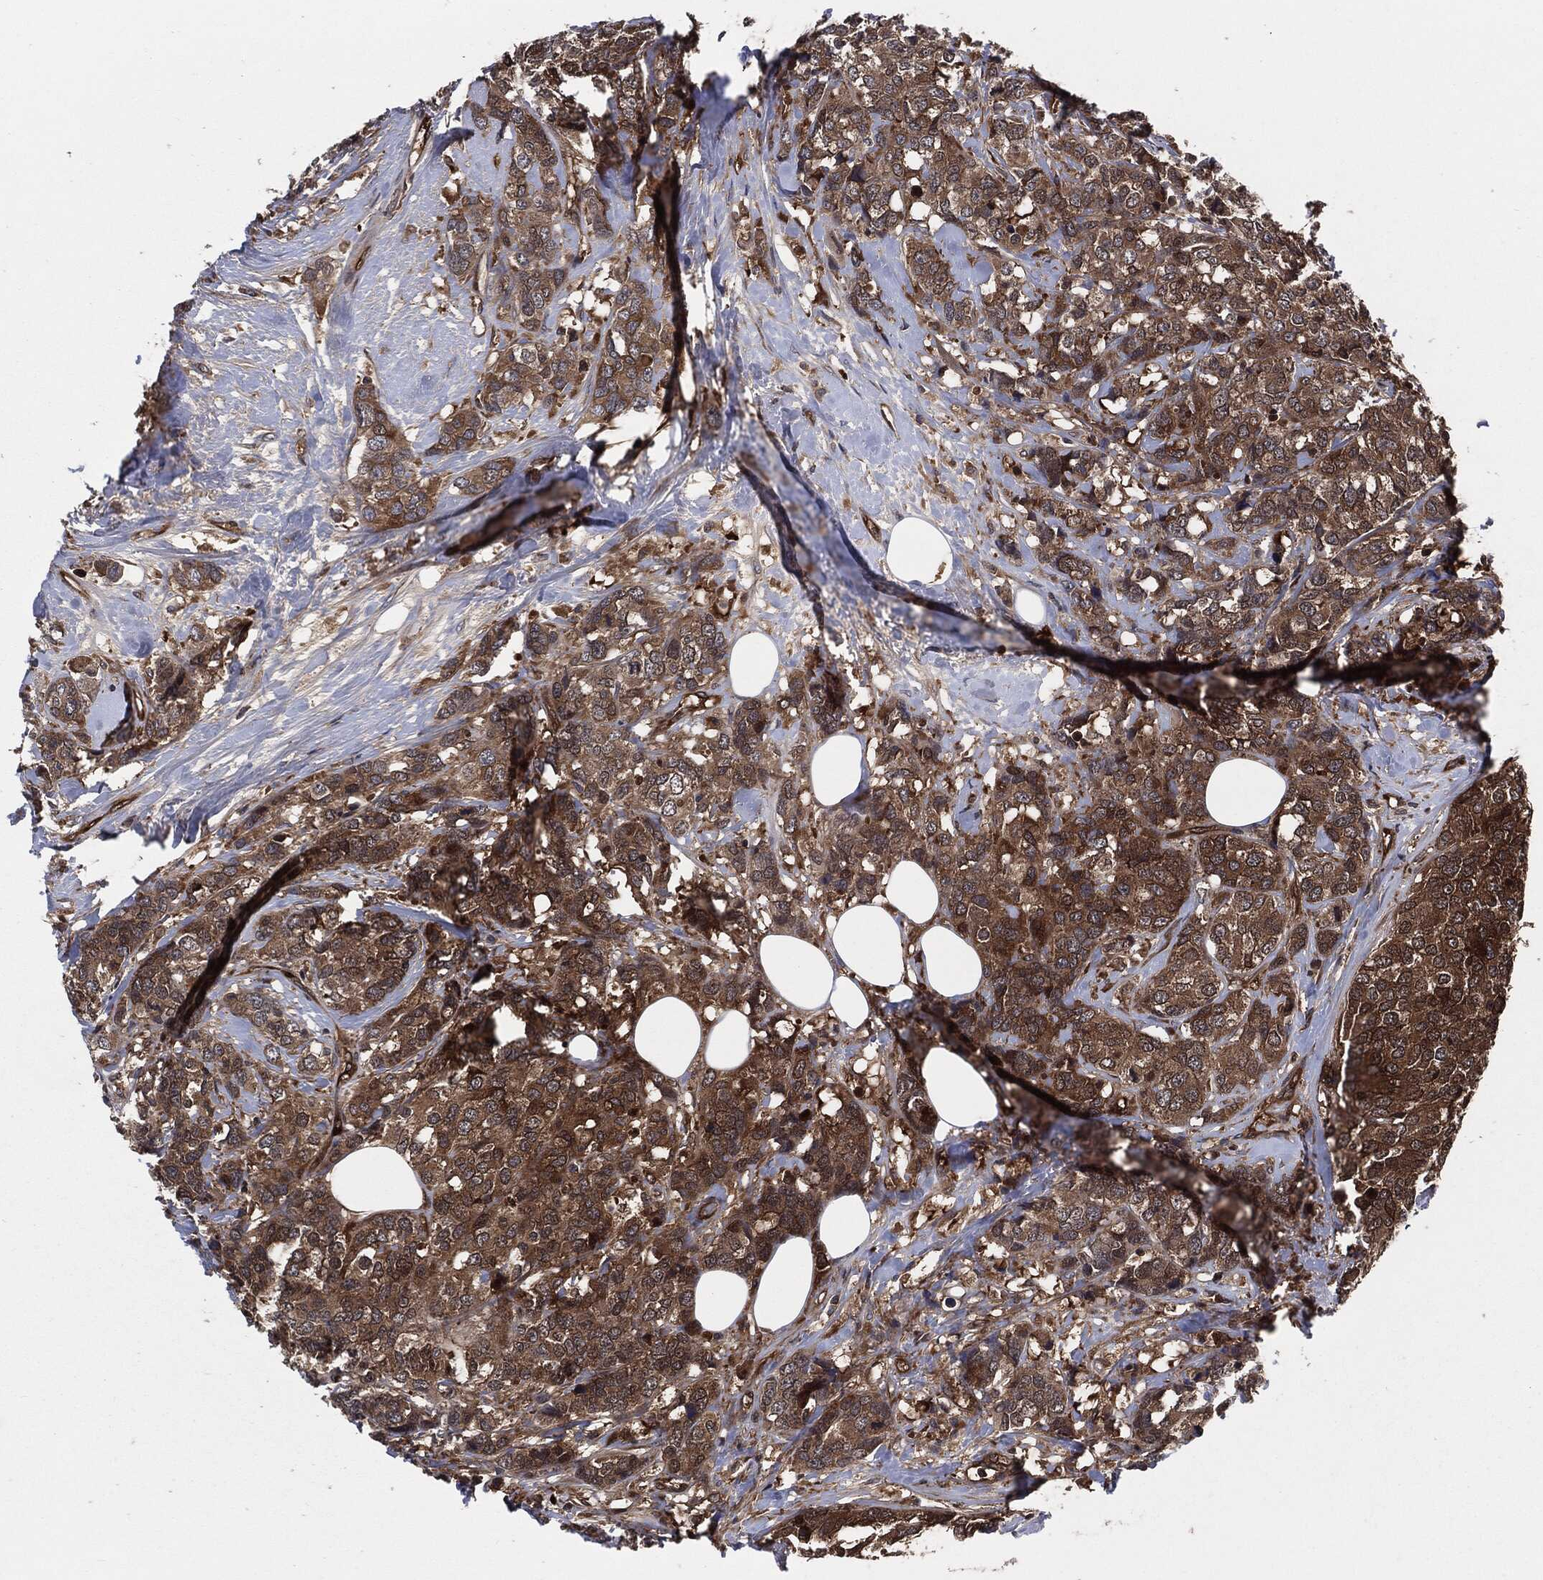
{"staining": {"intensity": "moderate", "quantity": ">75%", "location": "cytoplasmic/membranous"}, "tissue": "breast cancer", "cell_type": "Tumor cells", "image_type": "cancer", "snomed": [{"axis": "morphology", "description": "Lobular carcinoma"}, {"axis": "topography", "description": "Breast"}], "caption": "IHC of human lobular carcinoma (breast) exhibits medium levels of moderate cytoplasmic/membranous positivity in approximately >75% of tumor cells.", "gene": "XPNPEP1", "patient": {"sex": "female", "age": 59}}